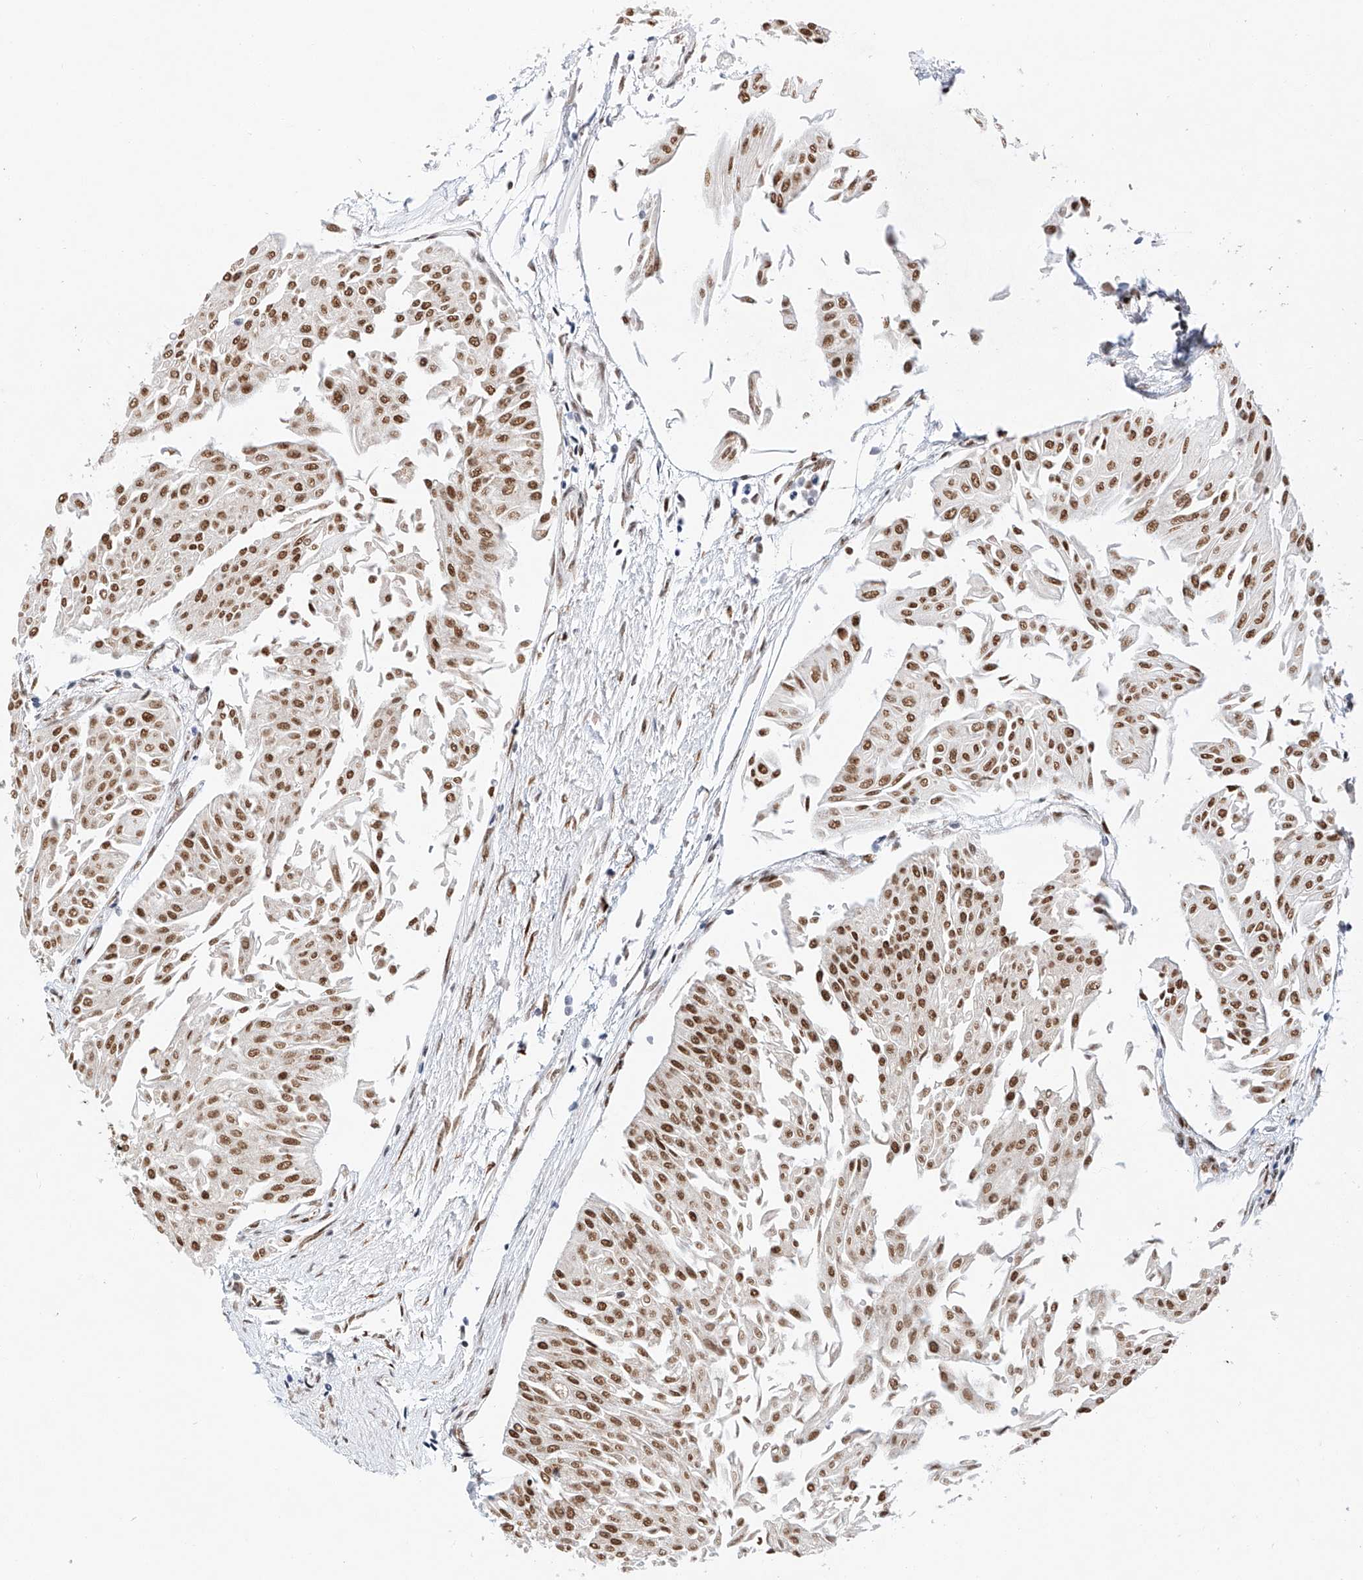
{"staining": {"intensity": "moderate", "quantity": ">75%", "location": "nuclear"}, "tissue": "urothelial cancer", "cell_type": "Tumor cells", "image_type": "cancer", "snomed": [{"axis": "morphology", "description": "Urothelial carcinoma, Low grade"}, {"axis": "topography", "description": "Urinary bladder"}], "caption": "Immunohistochemistry (DAB (3,3'-diaminobenzidine)) staining of human urothelial carcinoma (low-grade) demonstrates moderate nuclear protein expression in about >75% of tumor cells.", "gene": "SRSF6", "patient": {"sex": "male", "age": 67}}